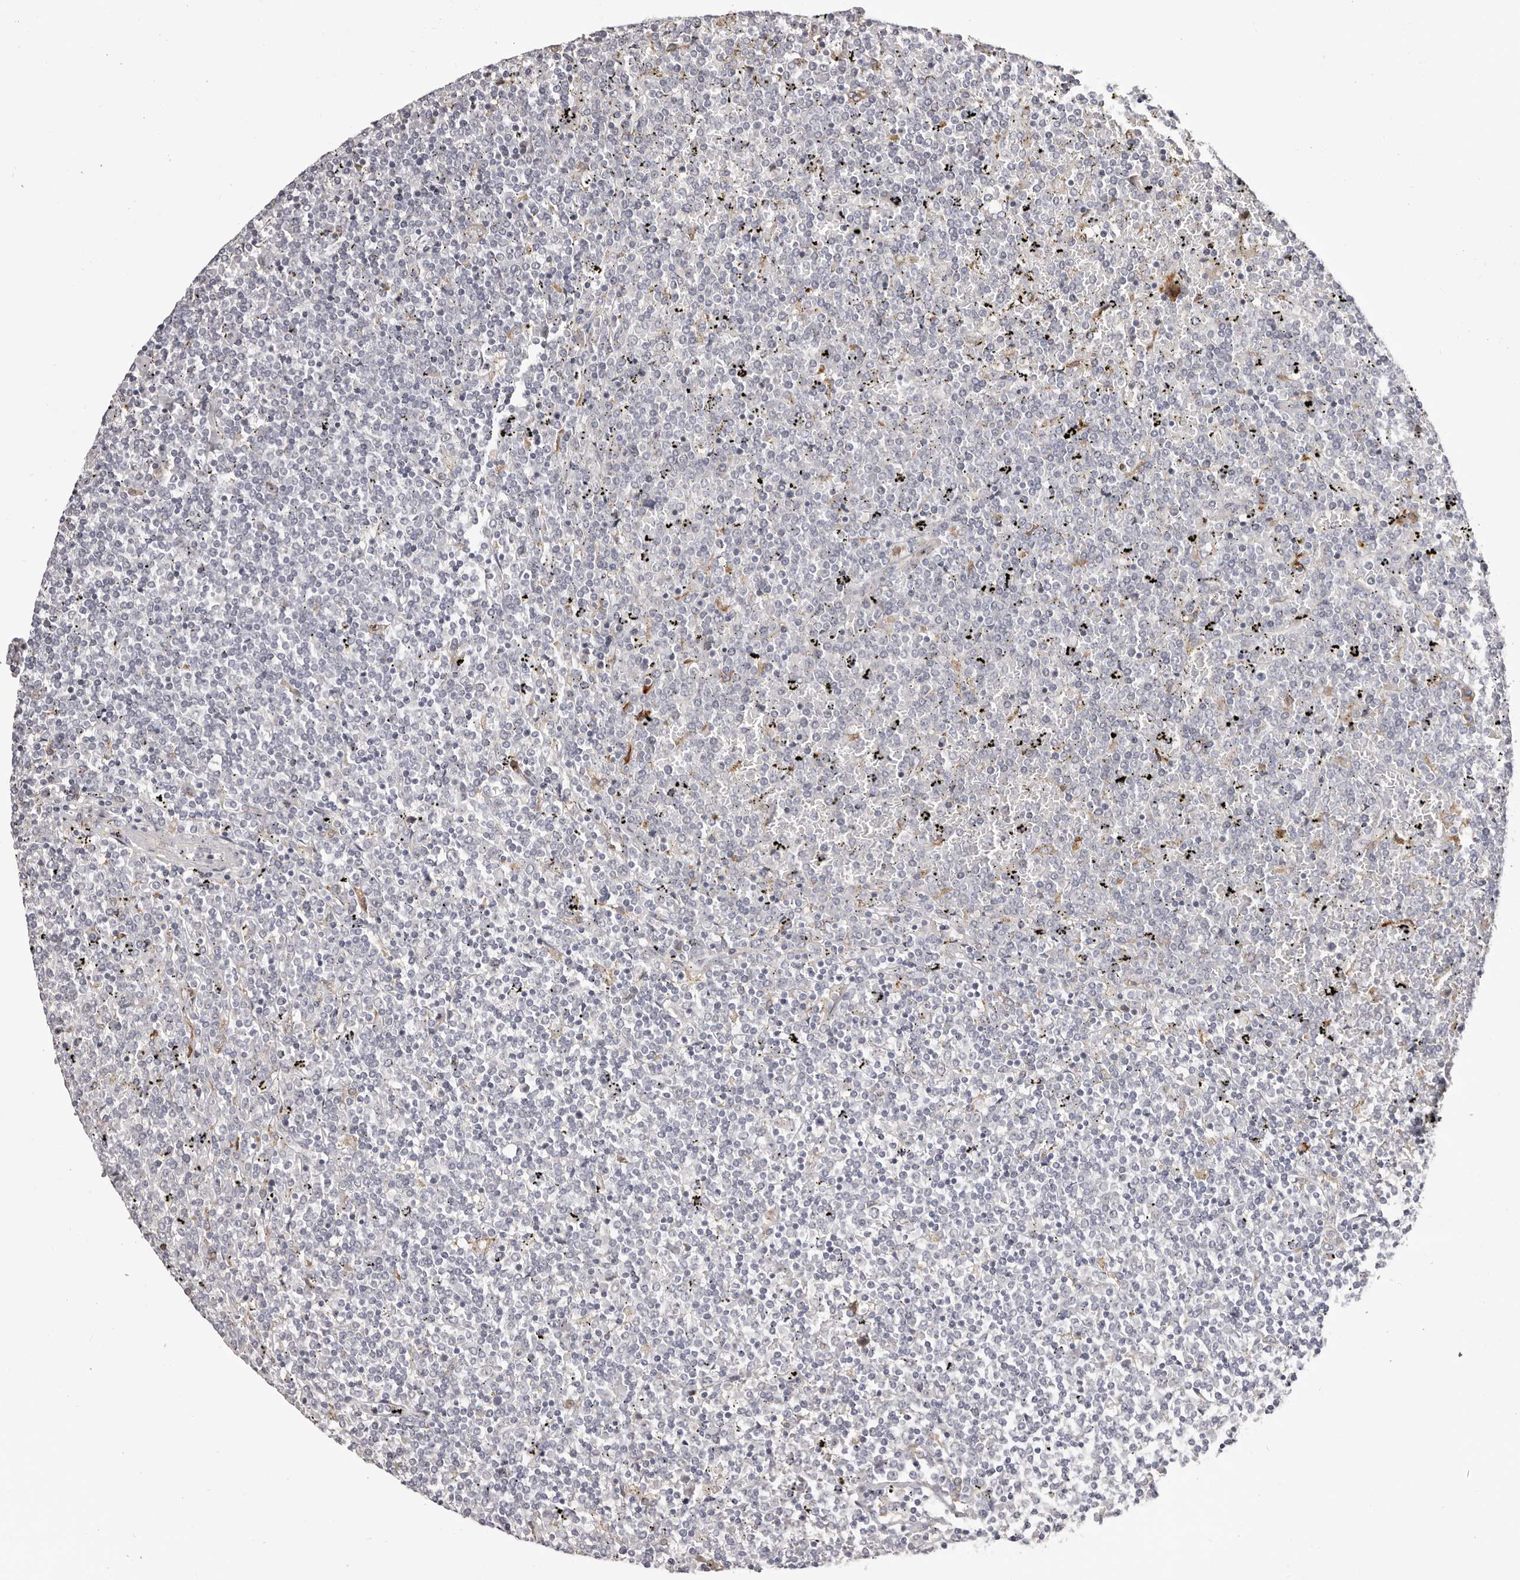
{"staining": {"intensity": "negative", "quantity": "none", "location": "none"}, "tissue": "lymphoma", "cell_type": "Tumor cells", "image_type": "cancer", "snomed": [{"axis": "morphology", "description": "Malignant lymphoma, non-Hodgkin's type, Low grade"}, {"axis": "topography", "description": "Spleen"}], "caption": "DAB (3,3'-diaminobenzidine) immunohistochemical staining of malignant lymphoma, non-Hodgkin's type (low-grade) exhibits no significant positivity in tumor cells.", "gene": "OTUD3", "patient": {"sex": "female", "age": 19}}